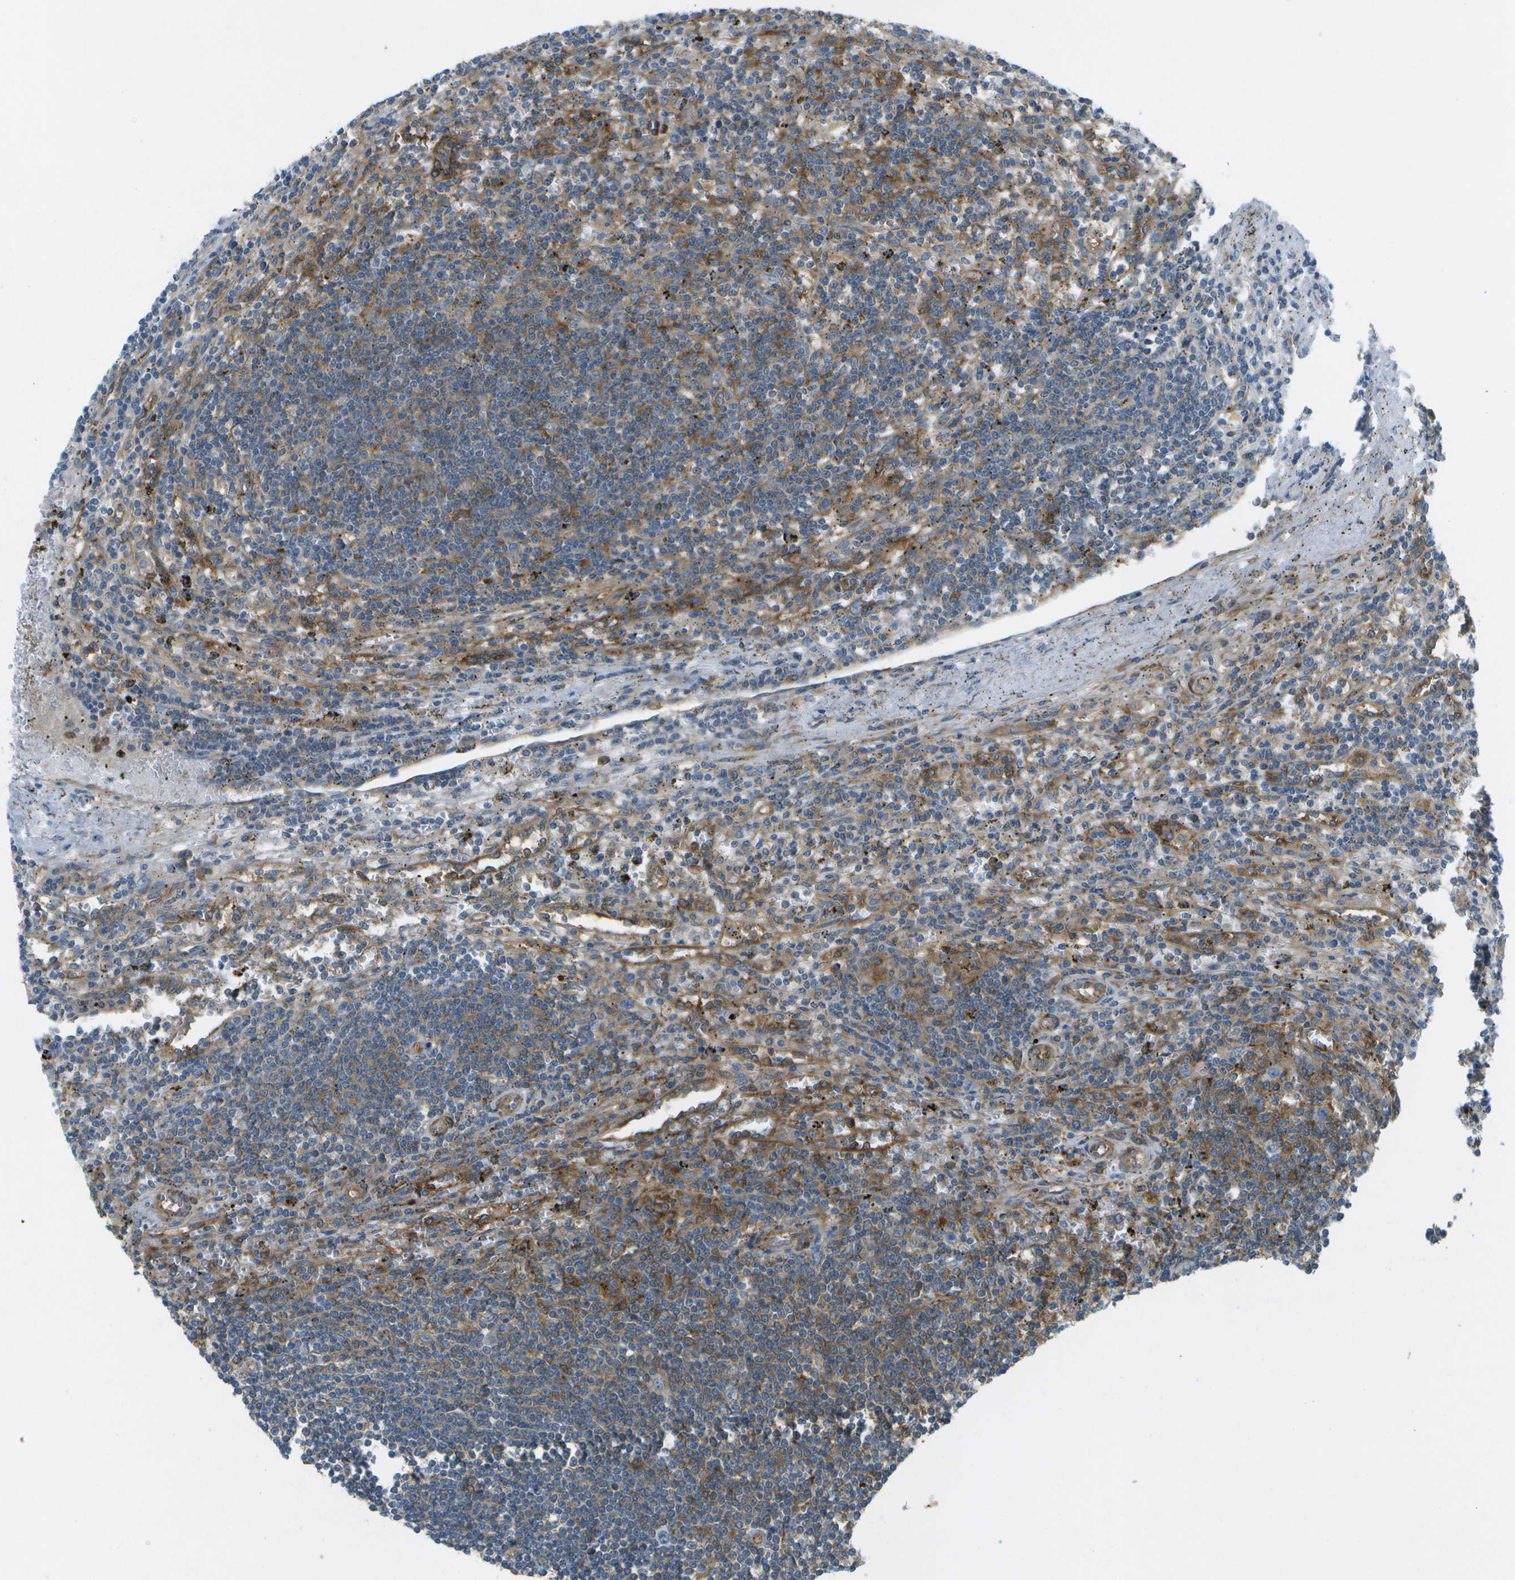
{"staining": {"intensity": "moderate", "quantity": "<25%", "location": "cytoplasmic/membranous"}, "tissue": "lymphoma", "cell_type": "Tumor cells", "image_type": "cancer", "snomed": [{"axis": "morphology", "description": "Malignant lymphoma, non-Hodgkin's type, Low grade"}, {"axis": "topography", "description": "Spleen"}], "caption": "Immunohistochemistry micrograph of lymphoma stained for a protein (brown), which reveals low levels of moderate cytoplasmic/membranous expression in approximately <25% of tumor cells.", "gene": "WNK2", "patient": {"sex": "male", "age": 76}}